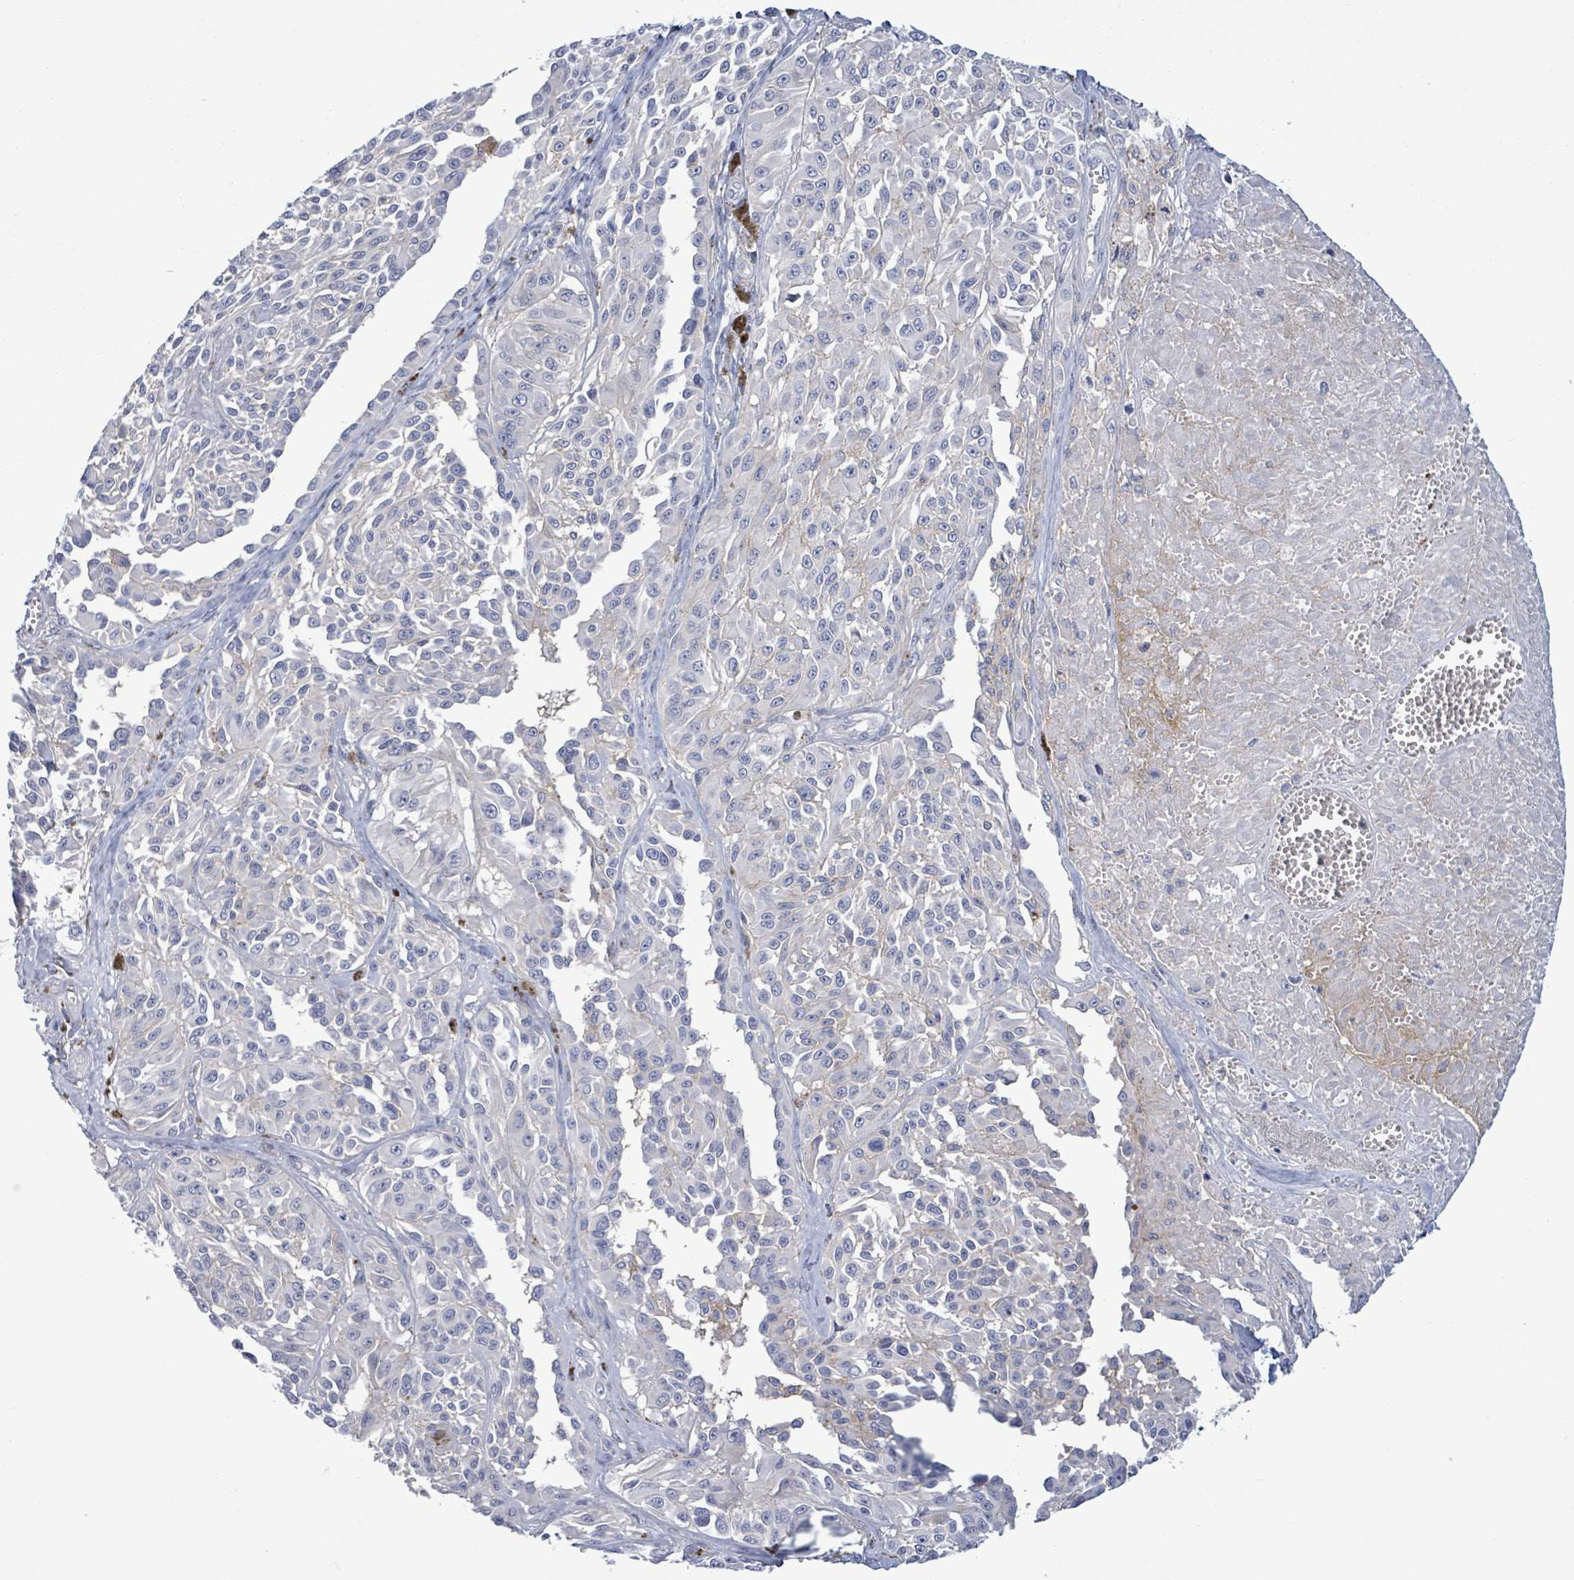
{"staining": {"intensity": "negative", "quantity": "none", "location": "none"}, "tissue": "melanoma", "cell_type": "Tumor cells", "image_type": "cancer", "snomed": [{"axis": "morphology", "description": "Malignant melanoma, NOS"}, {"axis": "topography", "description": "Skin"}], "caption": "There is no significant staining in tumor cells of melanoma. Brightfield microscopy of immunohistochemistry stained with DAB (brown) and hematoxylin (blue), captured at high magnification.", "gene": "BSG", "patient": {"sex": "male", "age": 94}}